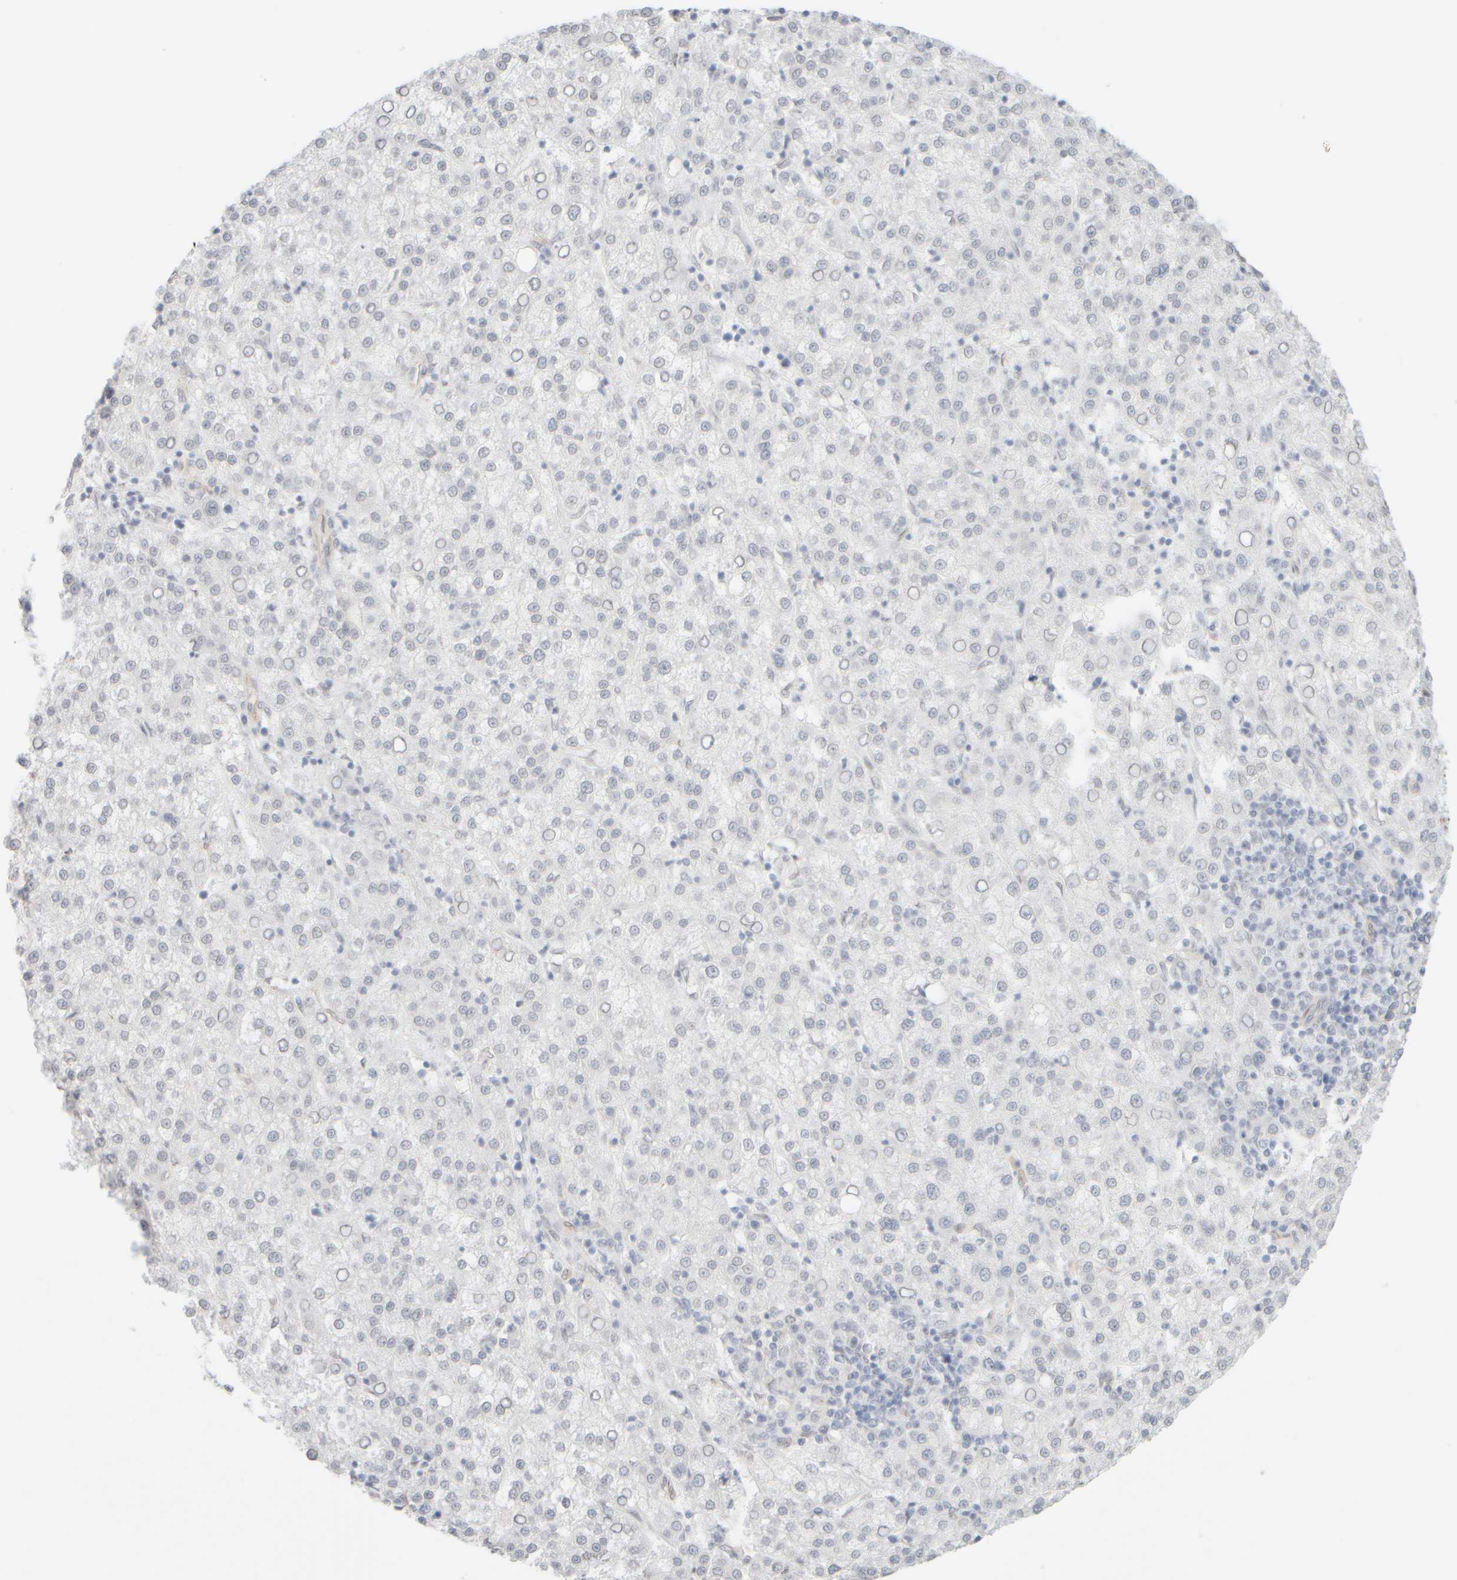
{"staining": {"intensity": "negative", "quantity": "none", "location": "none"}, "tissue": "liver cancer", "cell_type": "Tumor cells", "image_type": "cancer", "snomed": [{"axis": "morphology", "description": "Carcinoma, Hepatocellular, NOS"}, {"axis": "topography", "description": "Liver"}], "caption": "Immunohistochemistry of human hepatocellular carcinoma (liver) exhibits no expression in tumor cells.", "gene": "KRT15", "patient": {"sex": "female", "age": 58}}